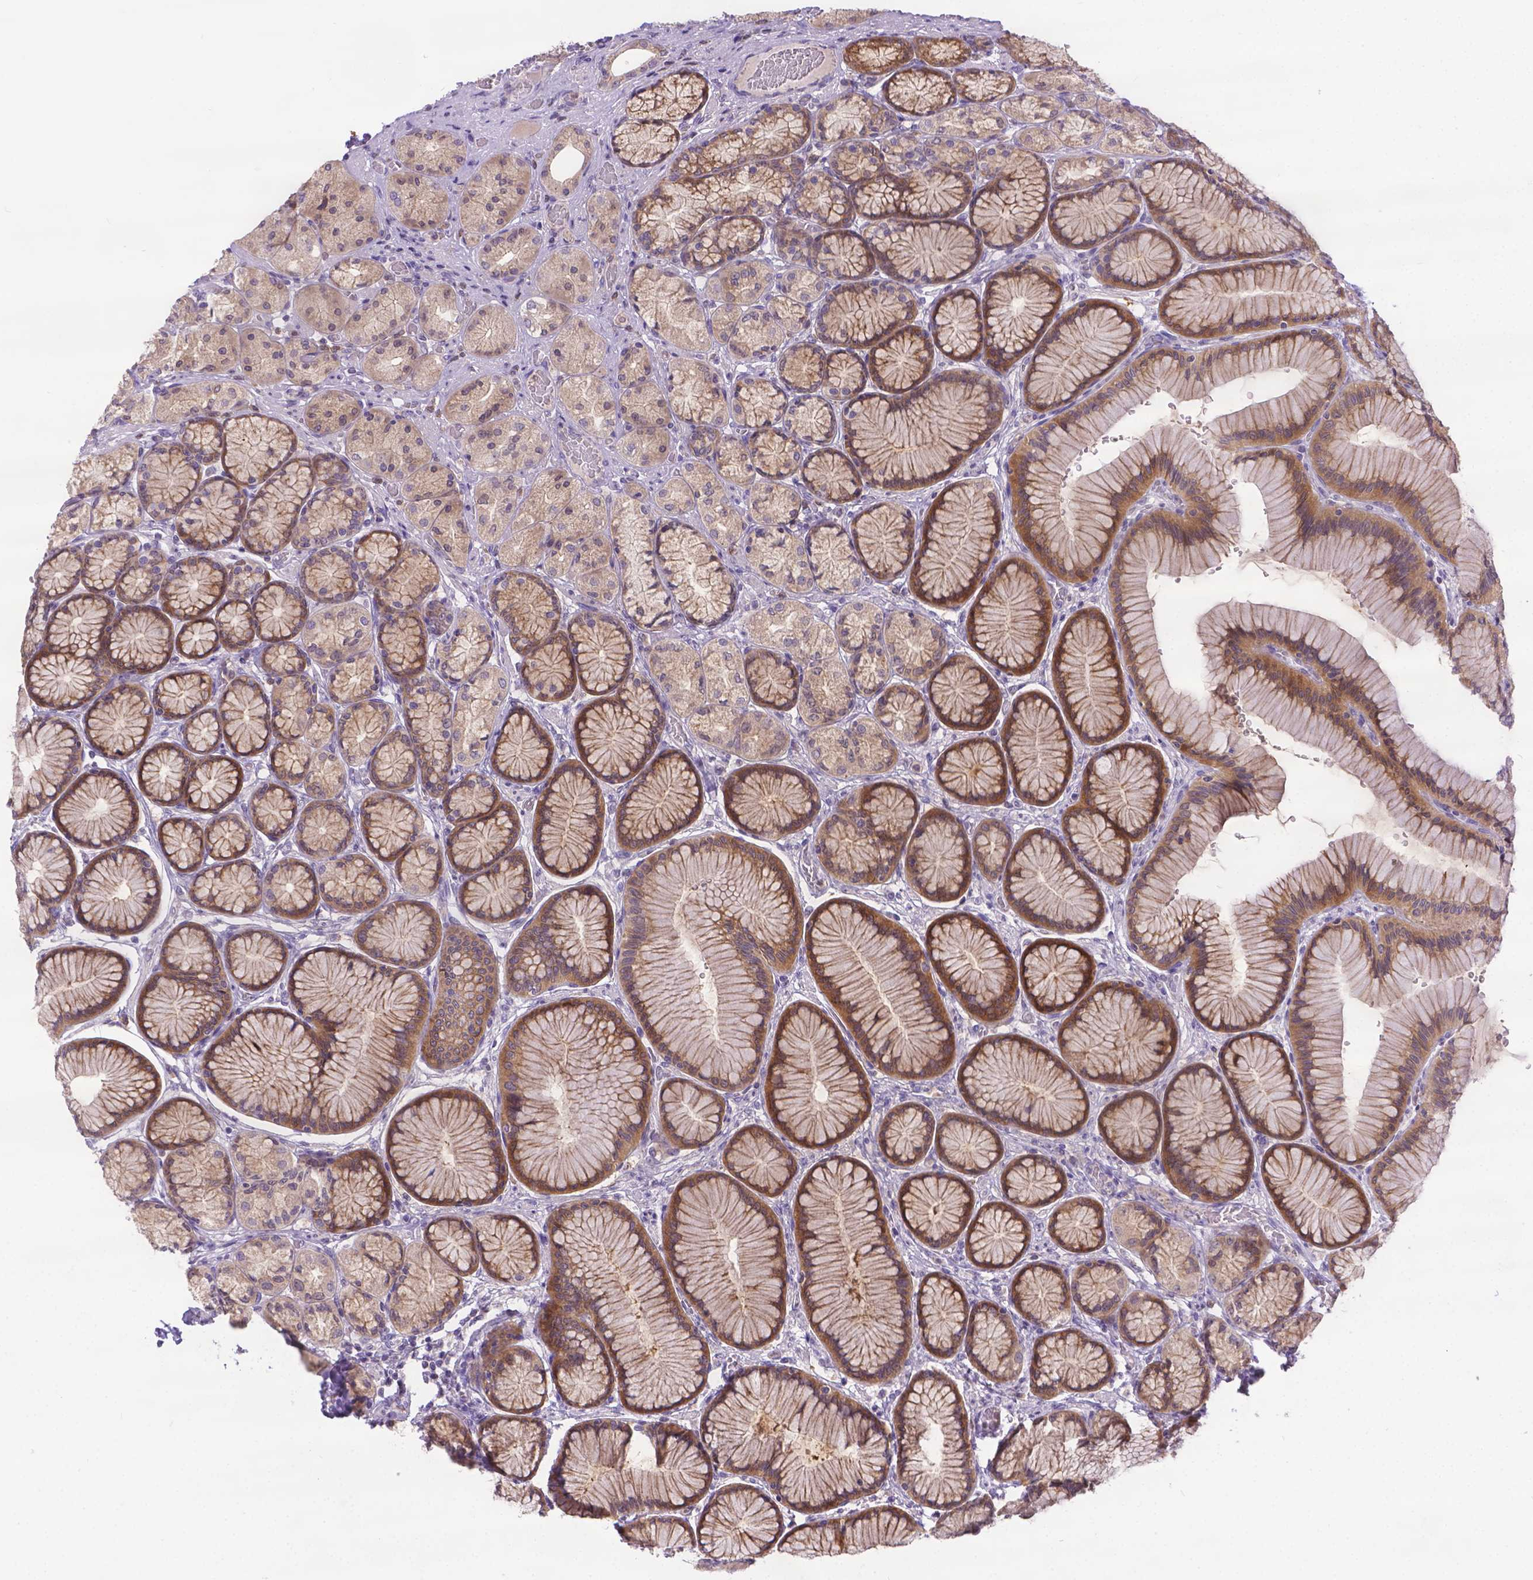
{"staining": {"intensity": "moderate", "quantity": ">75%", "location": "cytoplasmic/membranous"}, "tissue": "stomach", "cell_type": "Glandular cells", "image_type": "normal", "snomed": [{"axis": "morphology", "description": "Normal tissue, NOS"}, {"axis": "morphology", "description": "Adenocarcinoma, NOS"}, {"axis": "morphology", "description": "Adenocarcinoma, High grade"}, {"axis": "topography", "description": "Stomach, upper"}, {"axis": "topography", "description": "Stomach"}], "caption": "Immunohistochemical staining of benign human stomach demonstrates >75% levels of moderate cytoplasmic/membranous protein positivity in approximately >75% of glandular cells. The staining was performed using DAB to visualize the protein expression in brown, while the nuclei were stained in blue with hematoxylin (Magnification: 20x).", "gene": "TM4SF18", "patient": {"sex": "female", "age": 65}}